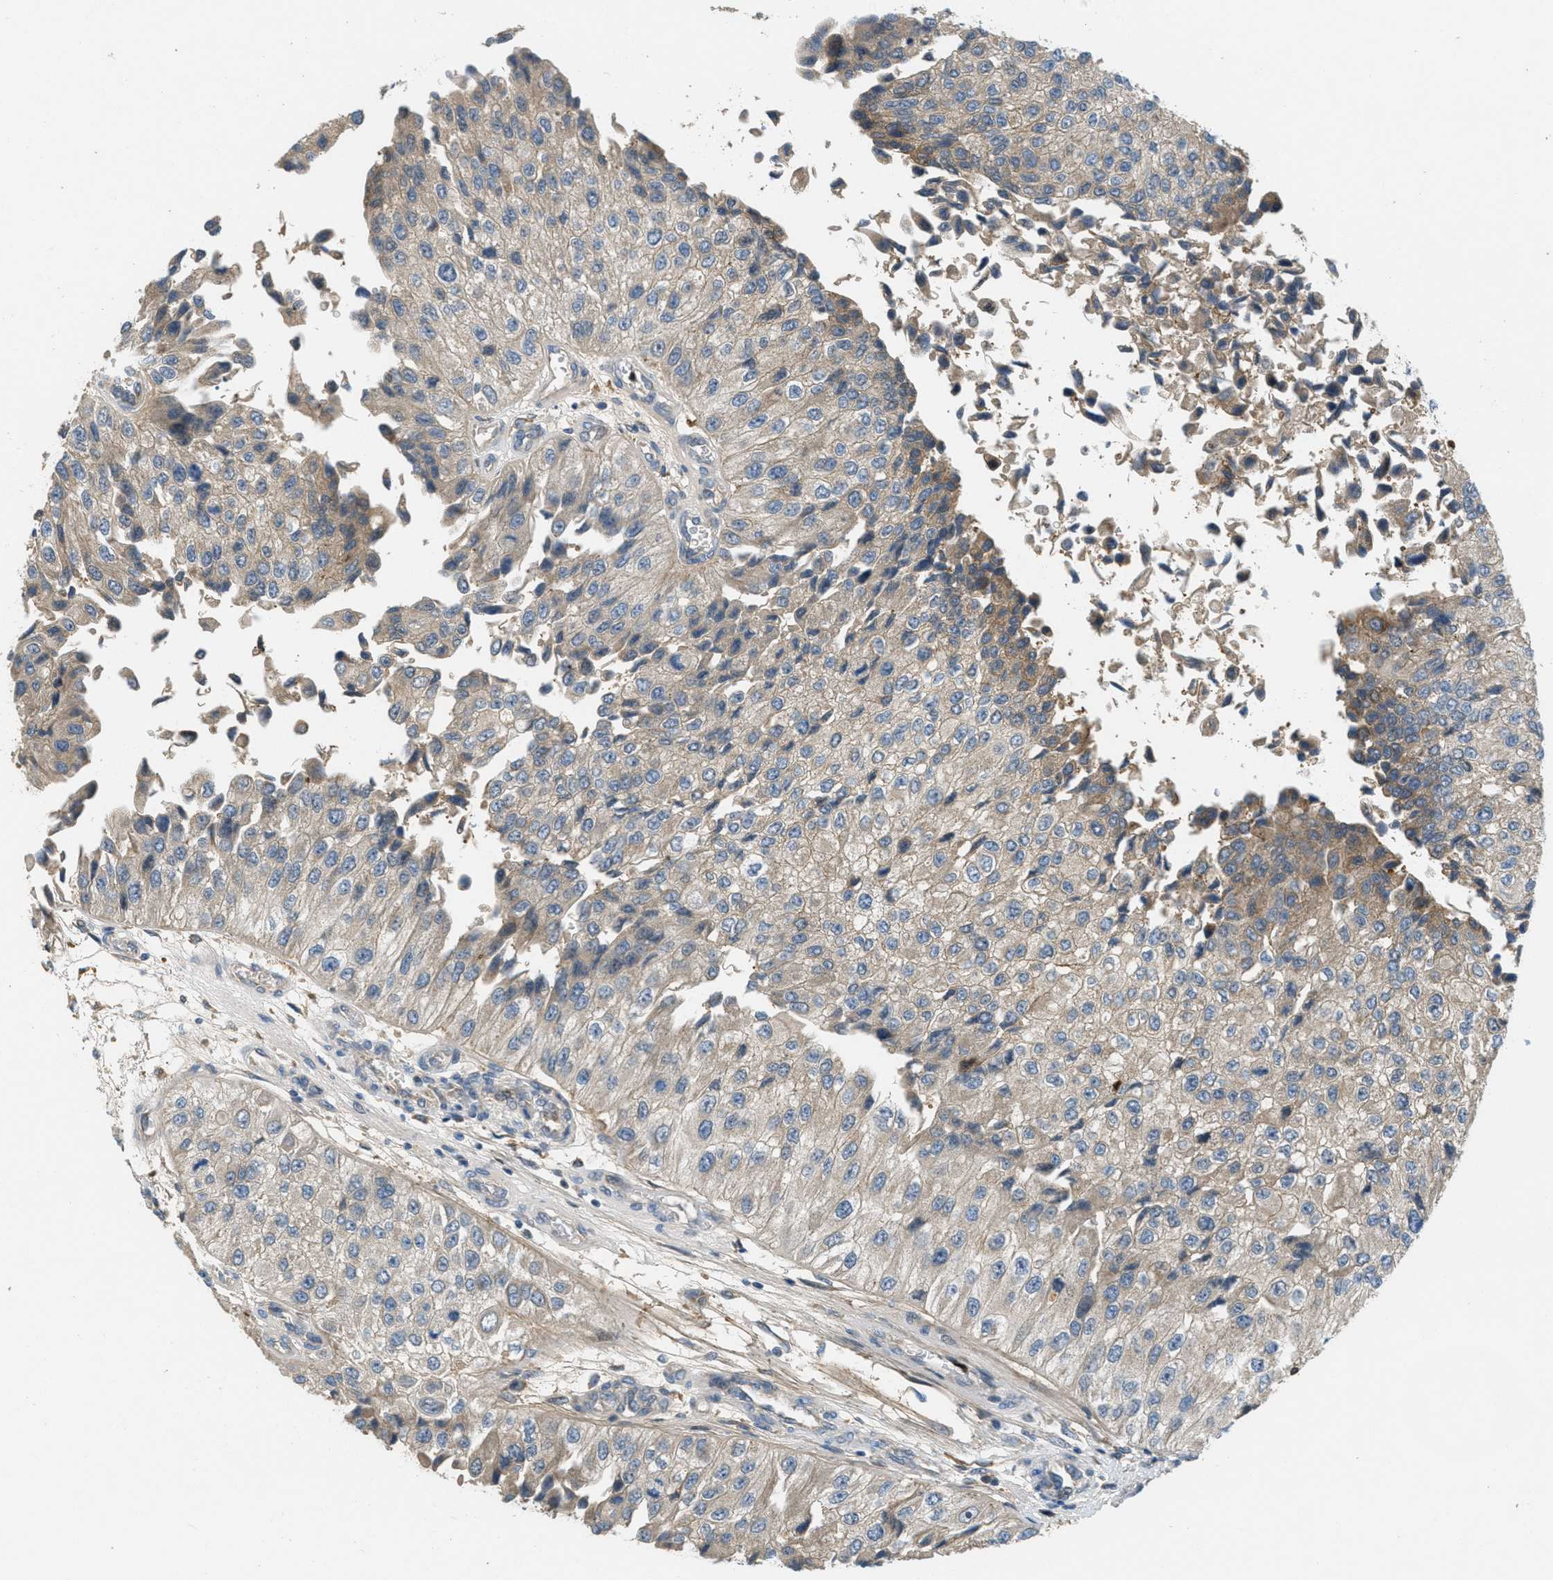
{"staining": {"intensity": "weak", "quantity": "25%-75%", "location": "cytoplasmic/membranous"}, "tissue": "urothelial cancer", "cell_type": "Tumor cells", "image_type": "cancer", "snomed": [{"axis": "morphology", "description": "Urothelial carcinoma, High grade"}, {"axis": "topography", "description": "Kidney"}, {"axis": "topography", "description": "Urinary bladder"}], "caption": "Weak cytoplasmic/membranous expression is identified in about 25%-75% of tumor cells in urothelial carcinoma (high-grade).", "gene": "ADCY6", "patient": {"sex": "male", "age": 77}}